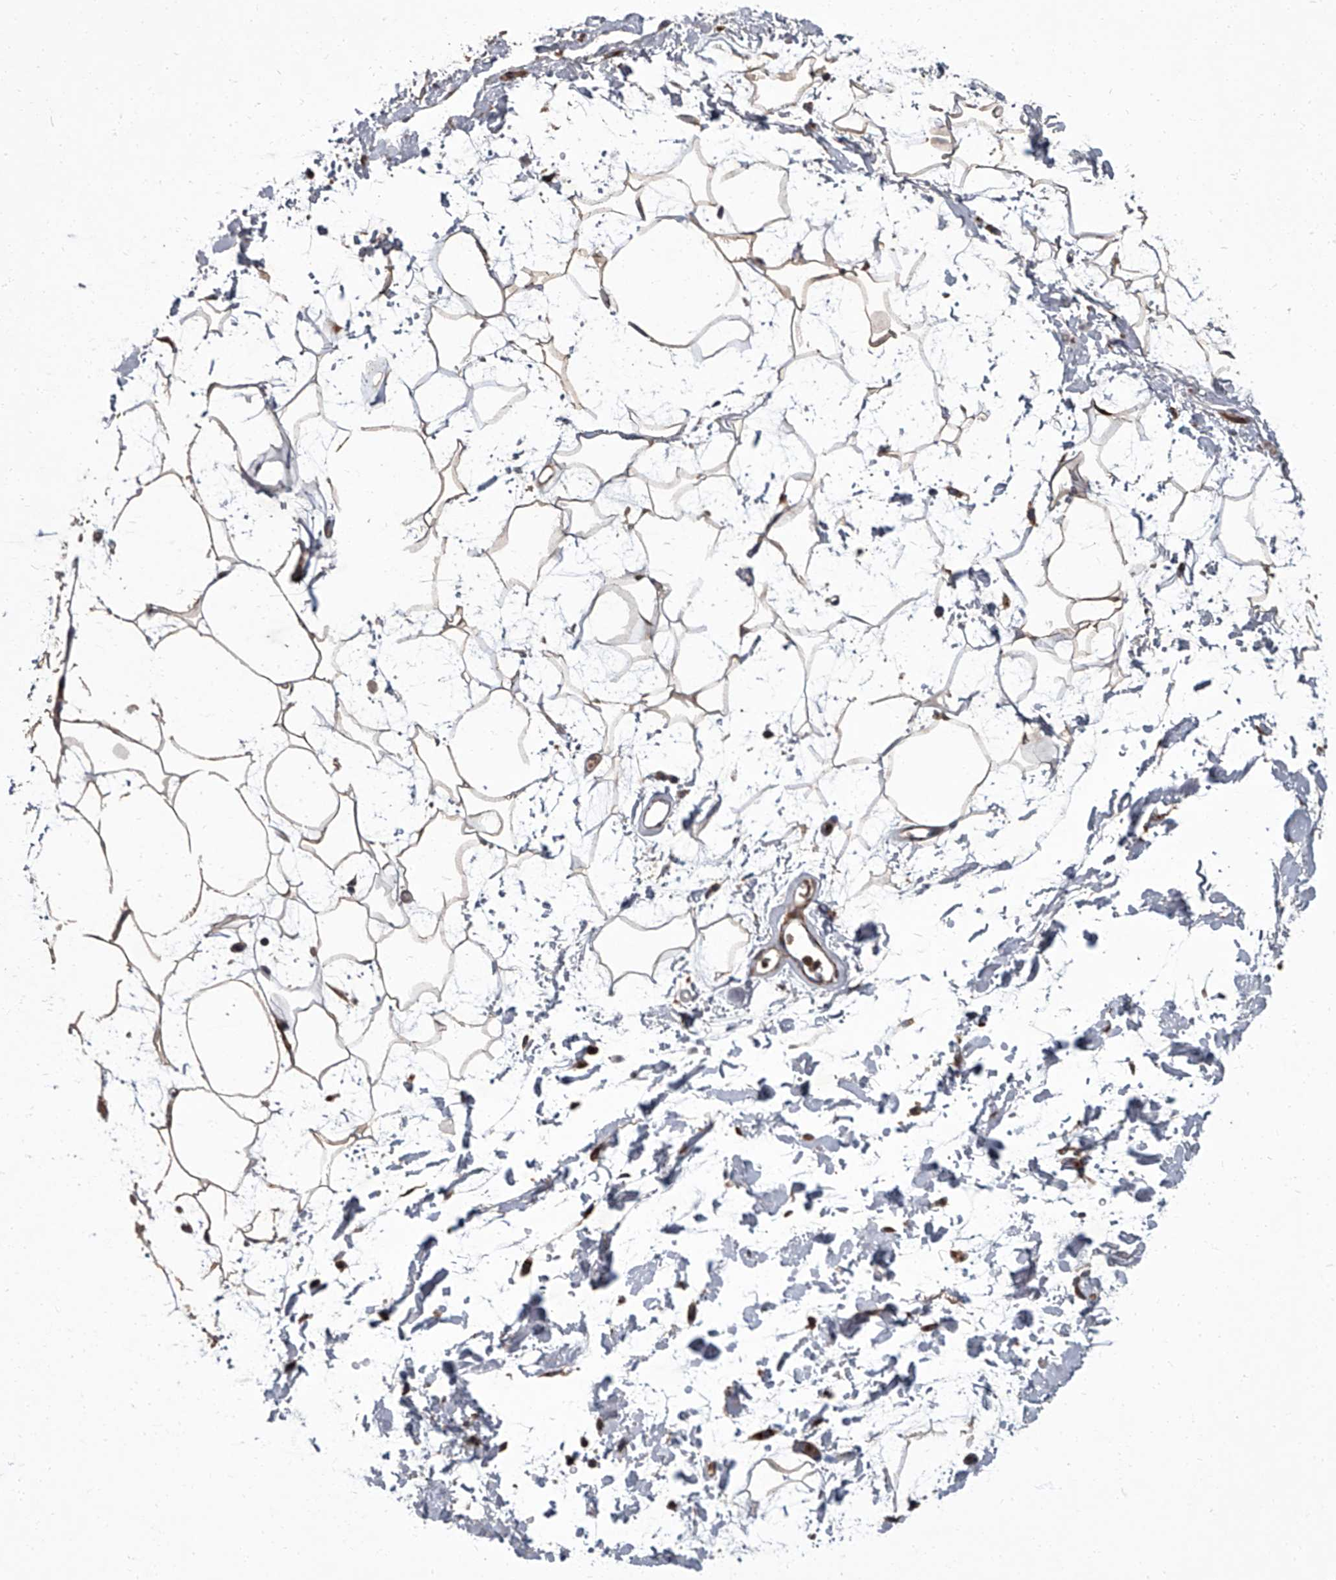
{"staining": {"intensity": "weak", "quantity": ">75%", "location": "cytoplasmic/membranous"}, "tissue": "adipose tissue", "cell_type": "Adipocytes", "image_type": "normal", "snomed": [{"axis": "morphology", "description": "Normal tissue, NOS"}, {"axis": "topography", "description": "Soft tissue"}], "caption": "Immunohistochemistry of benign adipose tissue exhibits low levels of weak cytoplasmic/membranous positivity in about >75% of adipocytes.", "gene": "SIRT4", "patient": {"sex": "male", "age": 72}}